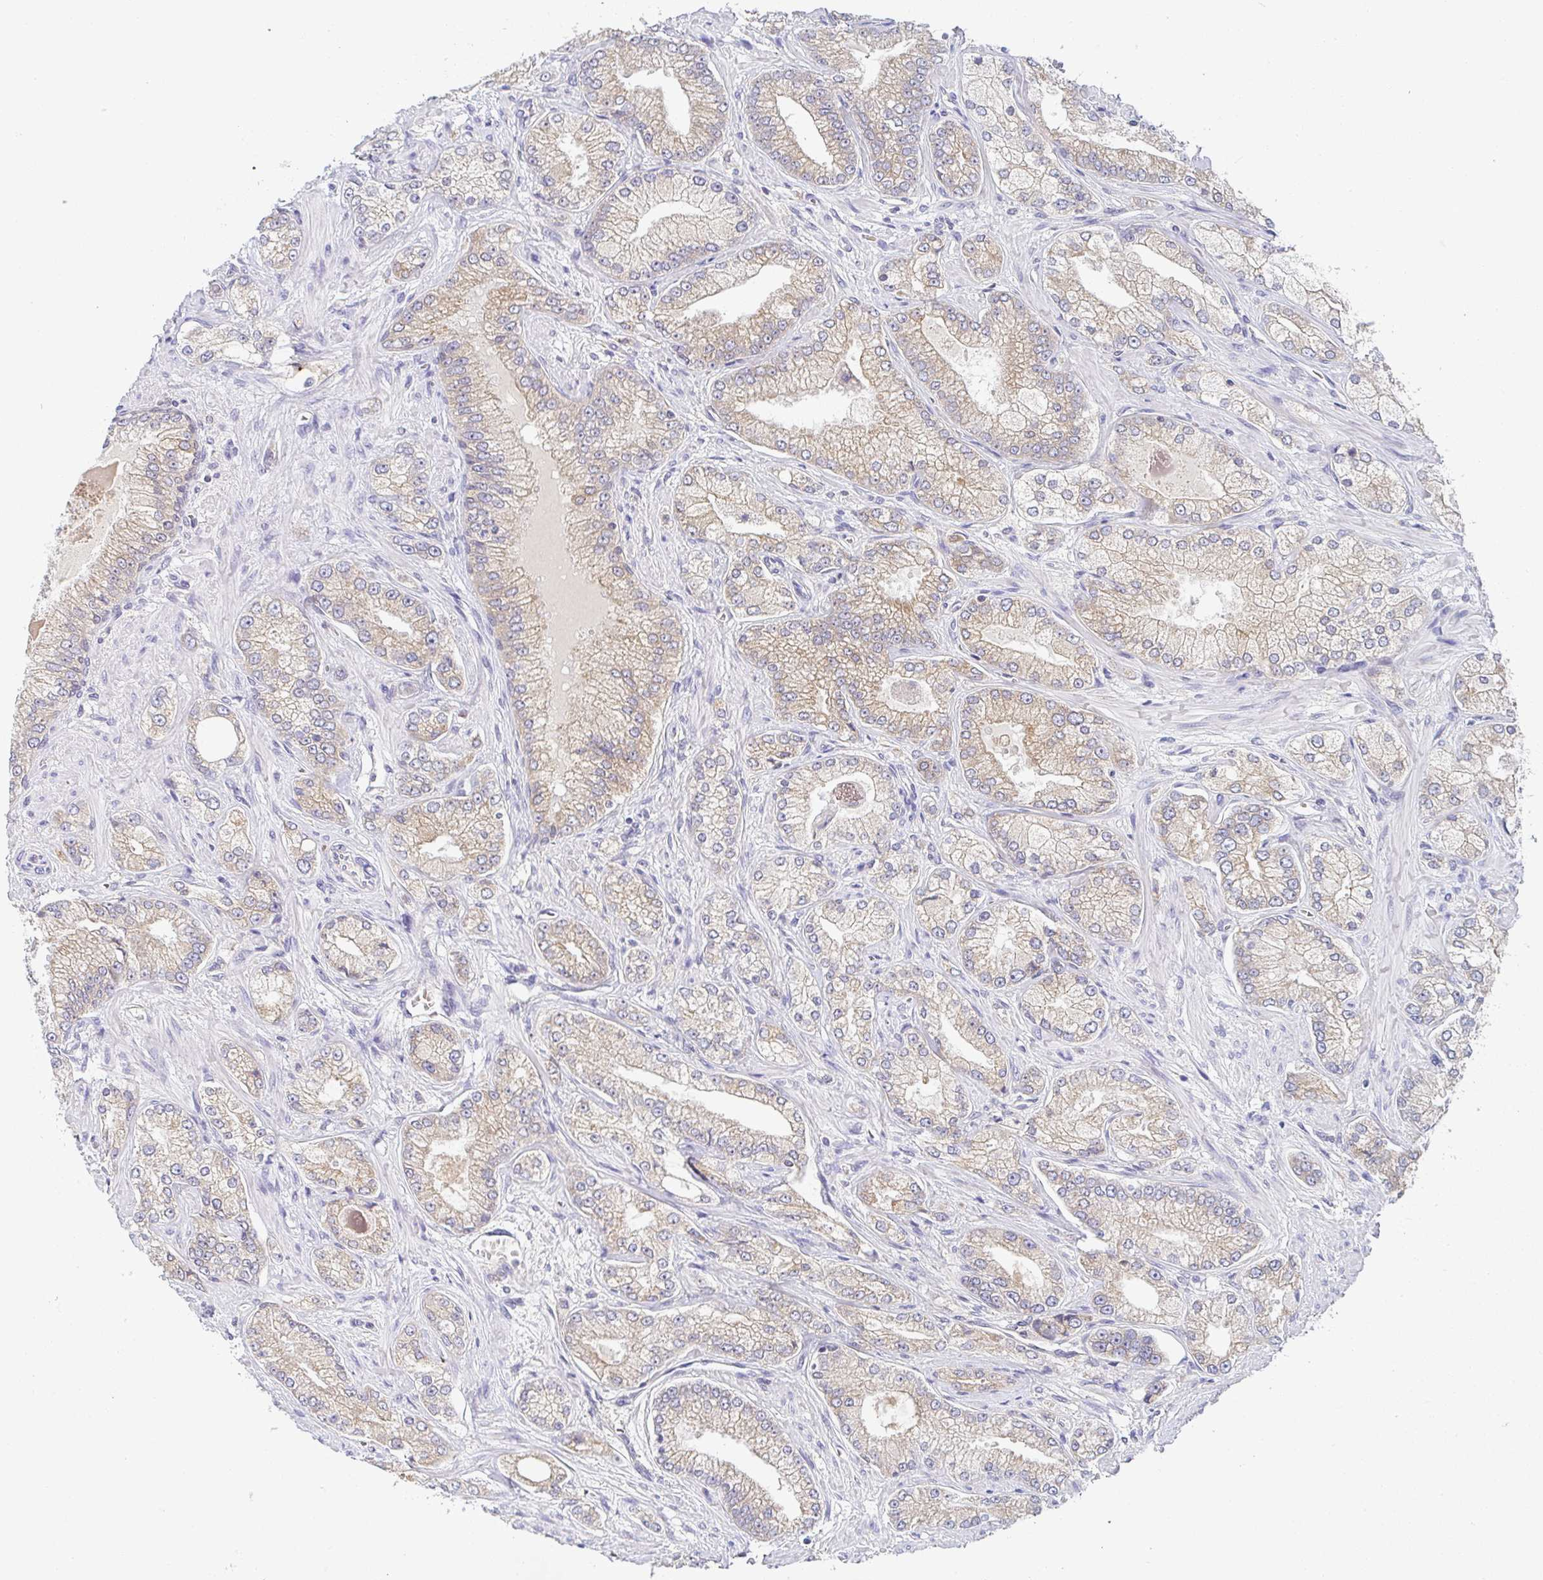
{"staining": {"intensity": "weak", "quantity": "25%-75%", "location": "cytoplasmic/membranous"}, "tissue": "prostate cancer", "cell_type": "Tumor cells", "image_type": "cancer", "snomed": [{"axis": "morphology", "description": "Normal tissue, NOS"}, {"axis": "morphology", "description": "Adenocarcinoma, High grade"}, {"axis": "topography", "description": "Prostate"}, {"axis": "topography", "description": "Peripheral nerve tissue"}], "caption": "There is low levels of weak cytoplasmic/membranous staining in tumor cells of prostate cancer, as demonstrated by immunohistochemical staining (brown color).", "gene": "DERL2", "patient": {"sex": "male", "age": 68}}